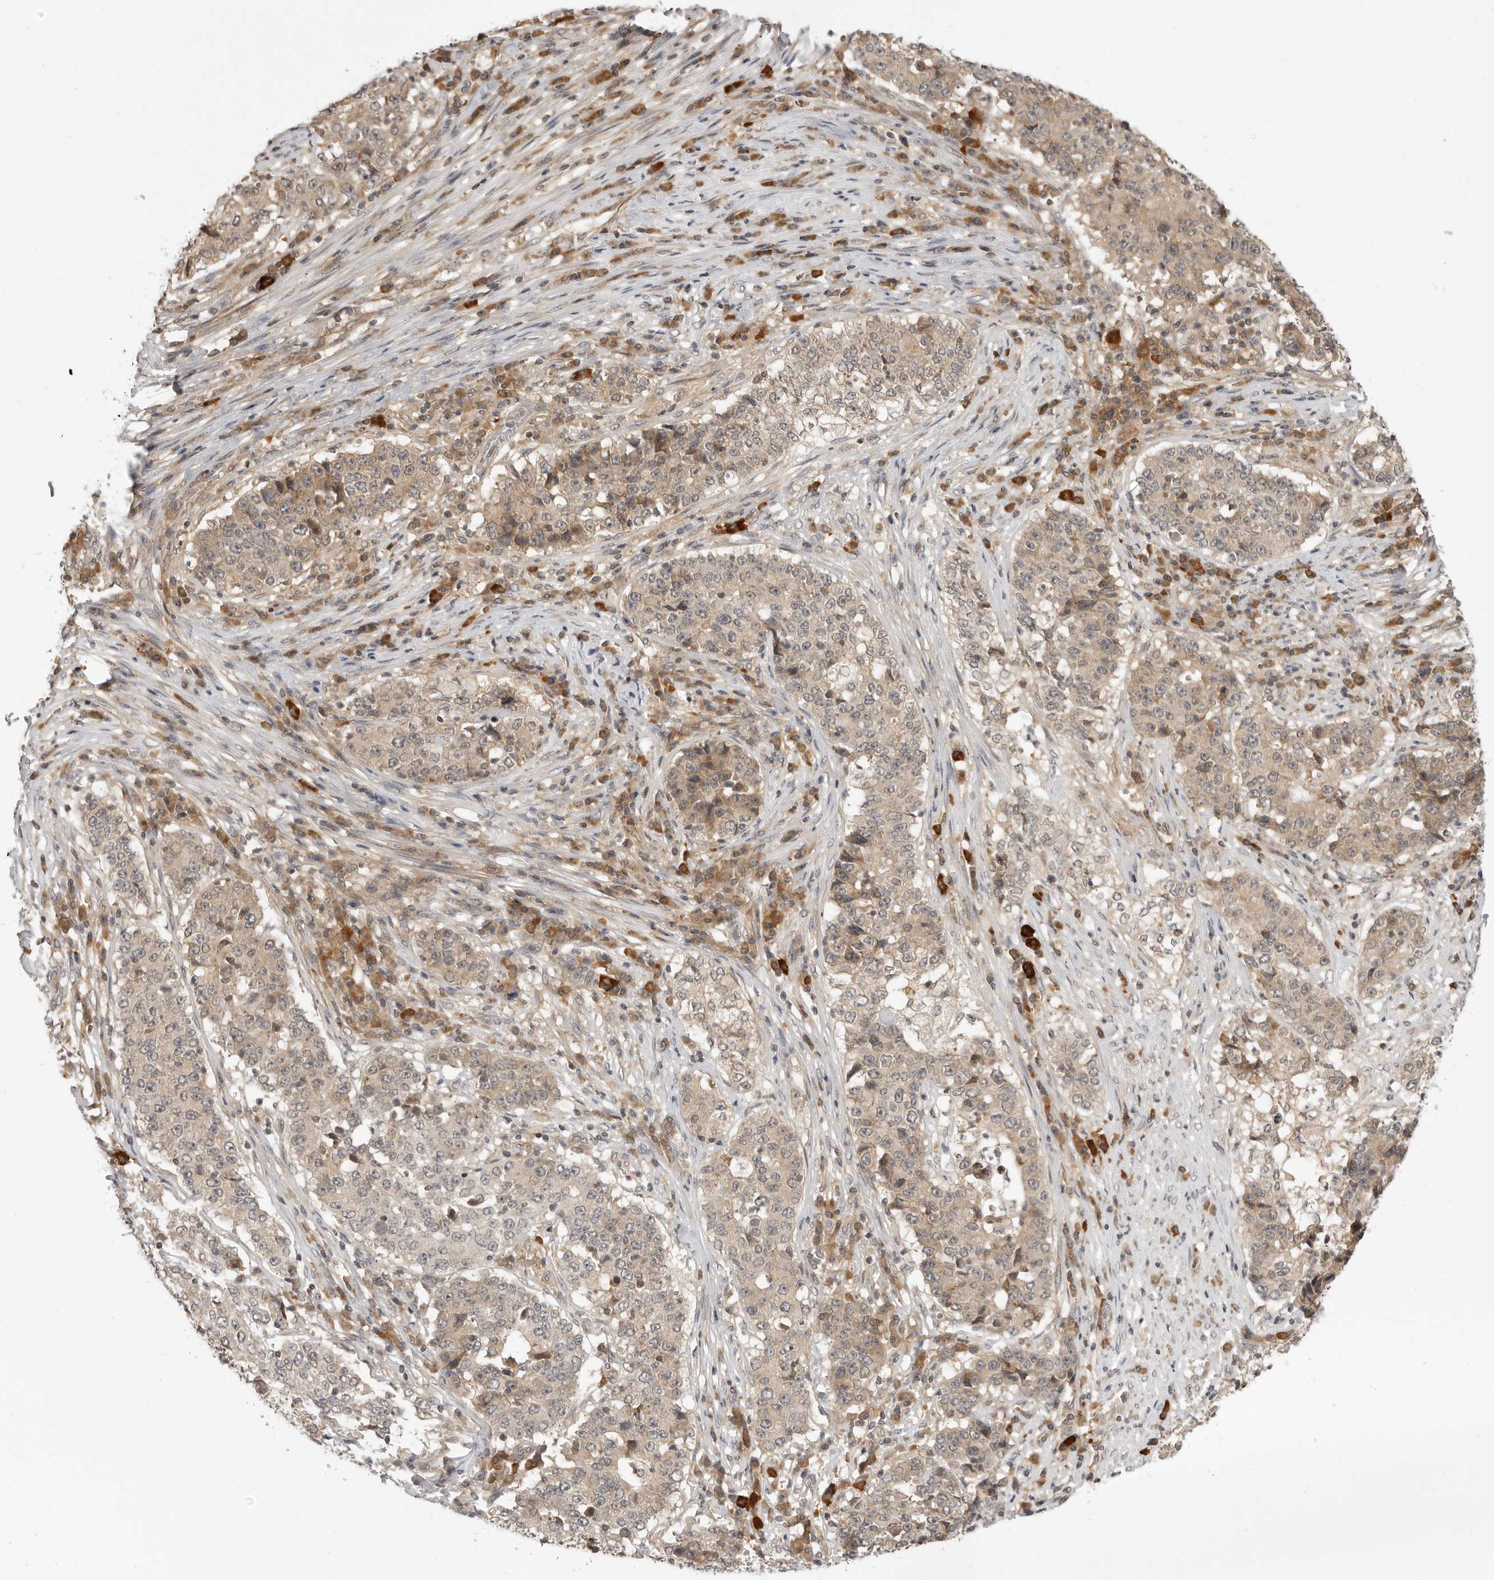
{"staining": {"intensity": "weak", "quantity": ">75%", "location": "cytoplasmic/membranous"}, "tissue": "stomach cancer", "cell_type": "Tumor cells", "image_type": "cancer", "snomed": [{"axis": "morphology", "description": "Adenocarcinoma, NOS"}, {"axis": "topography", "description": "Stomach"}], "caption": "Stomach cancer (adenocarcinoma) tissue demonstrates weak cytoplasmic/membranous staining in approximately >75% of tumor cells, visualized by immunohistochemistry. Immunohistochemistry (ihc) stains the protein of interest in brown and the nuclei are stained blue.", "gene": "PRRC2A", "patient": {"sex": "male", "age": 59}}